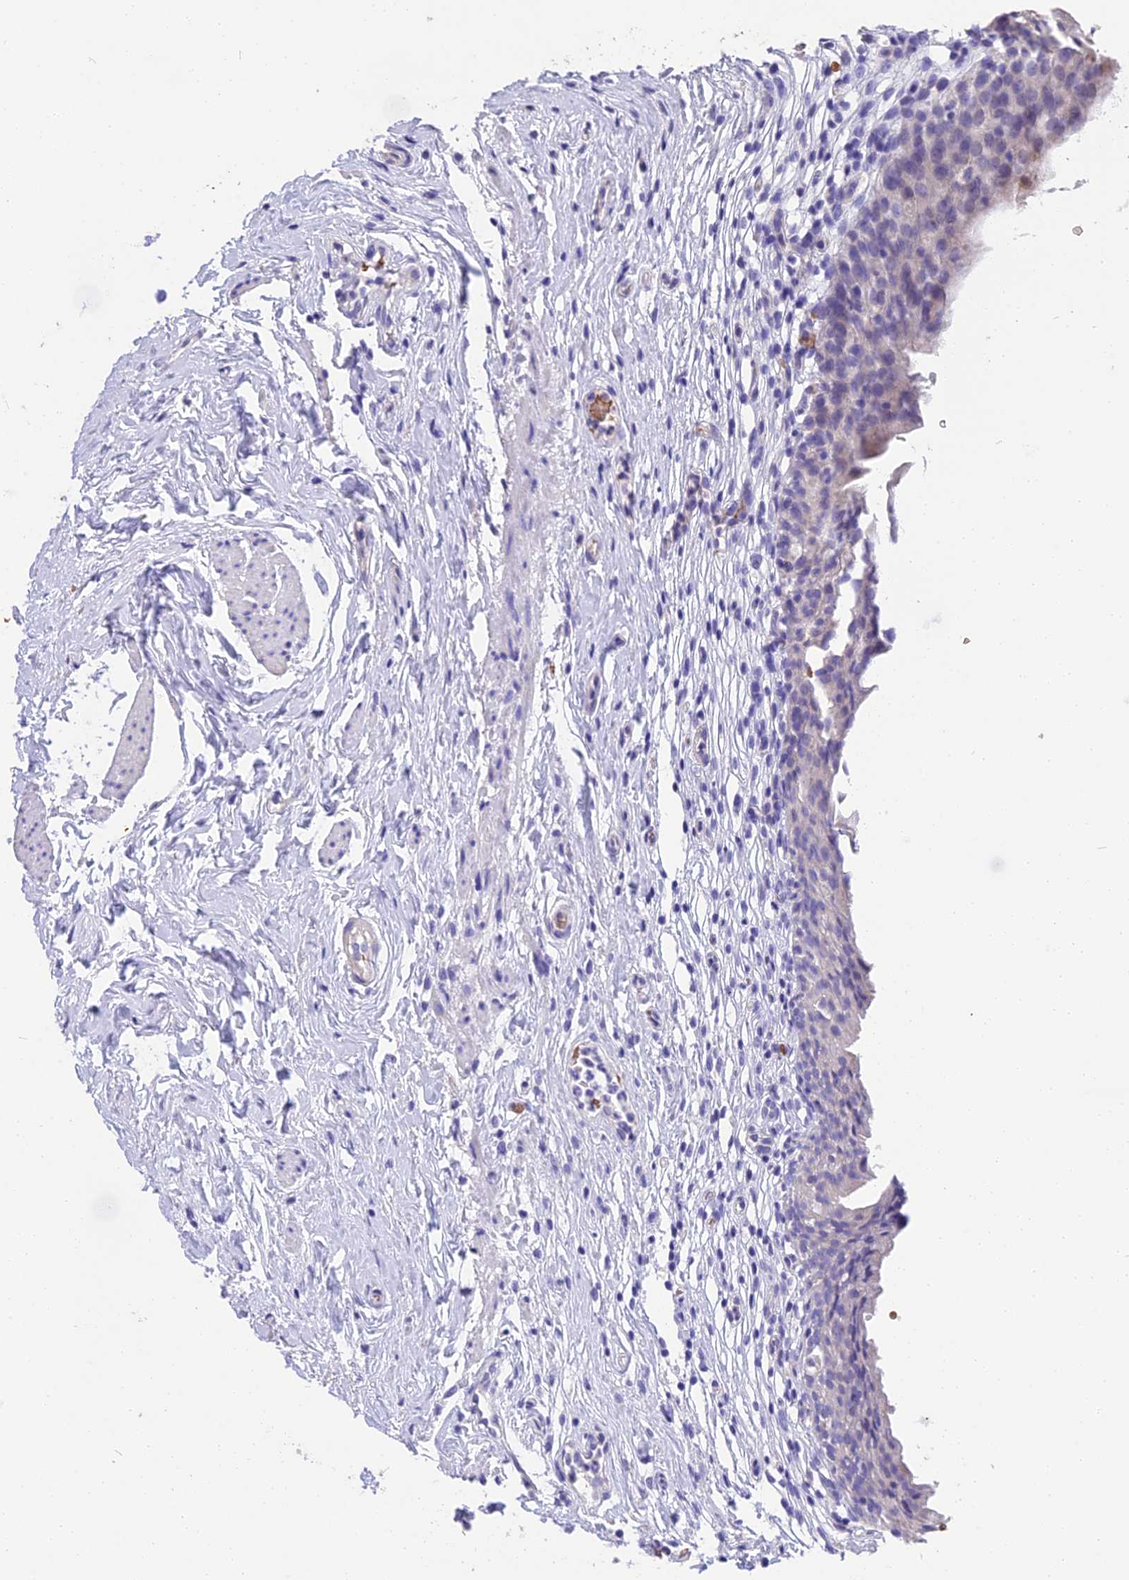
{"staining": {"intensity": "negative", "quantity": "none", "location": "none"}, "tissue": "urinary bladder", "cell_type": "Urothelial cells", "image_type": "normal", "snomed": [{"axis": "morphology", "description": "Normal tissue, NOS"}, {"axis": "morphology", "description": "Inflammation, NOS"}, {"axis": "topography", "description": "Urinary bladder"}], "caption": "This is an immunohistochemistry (IHC) photomicrograph of normal urinary bladder. There is no expression in urothelial cells.", "gene": "TNNC2", "patient": {"sex": "male", "age": 63}}